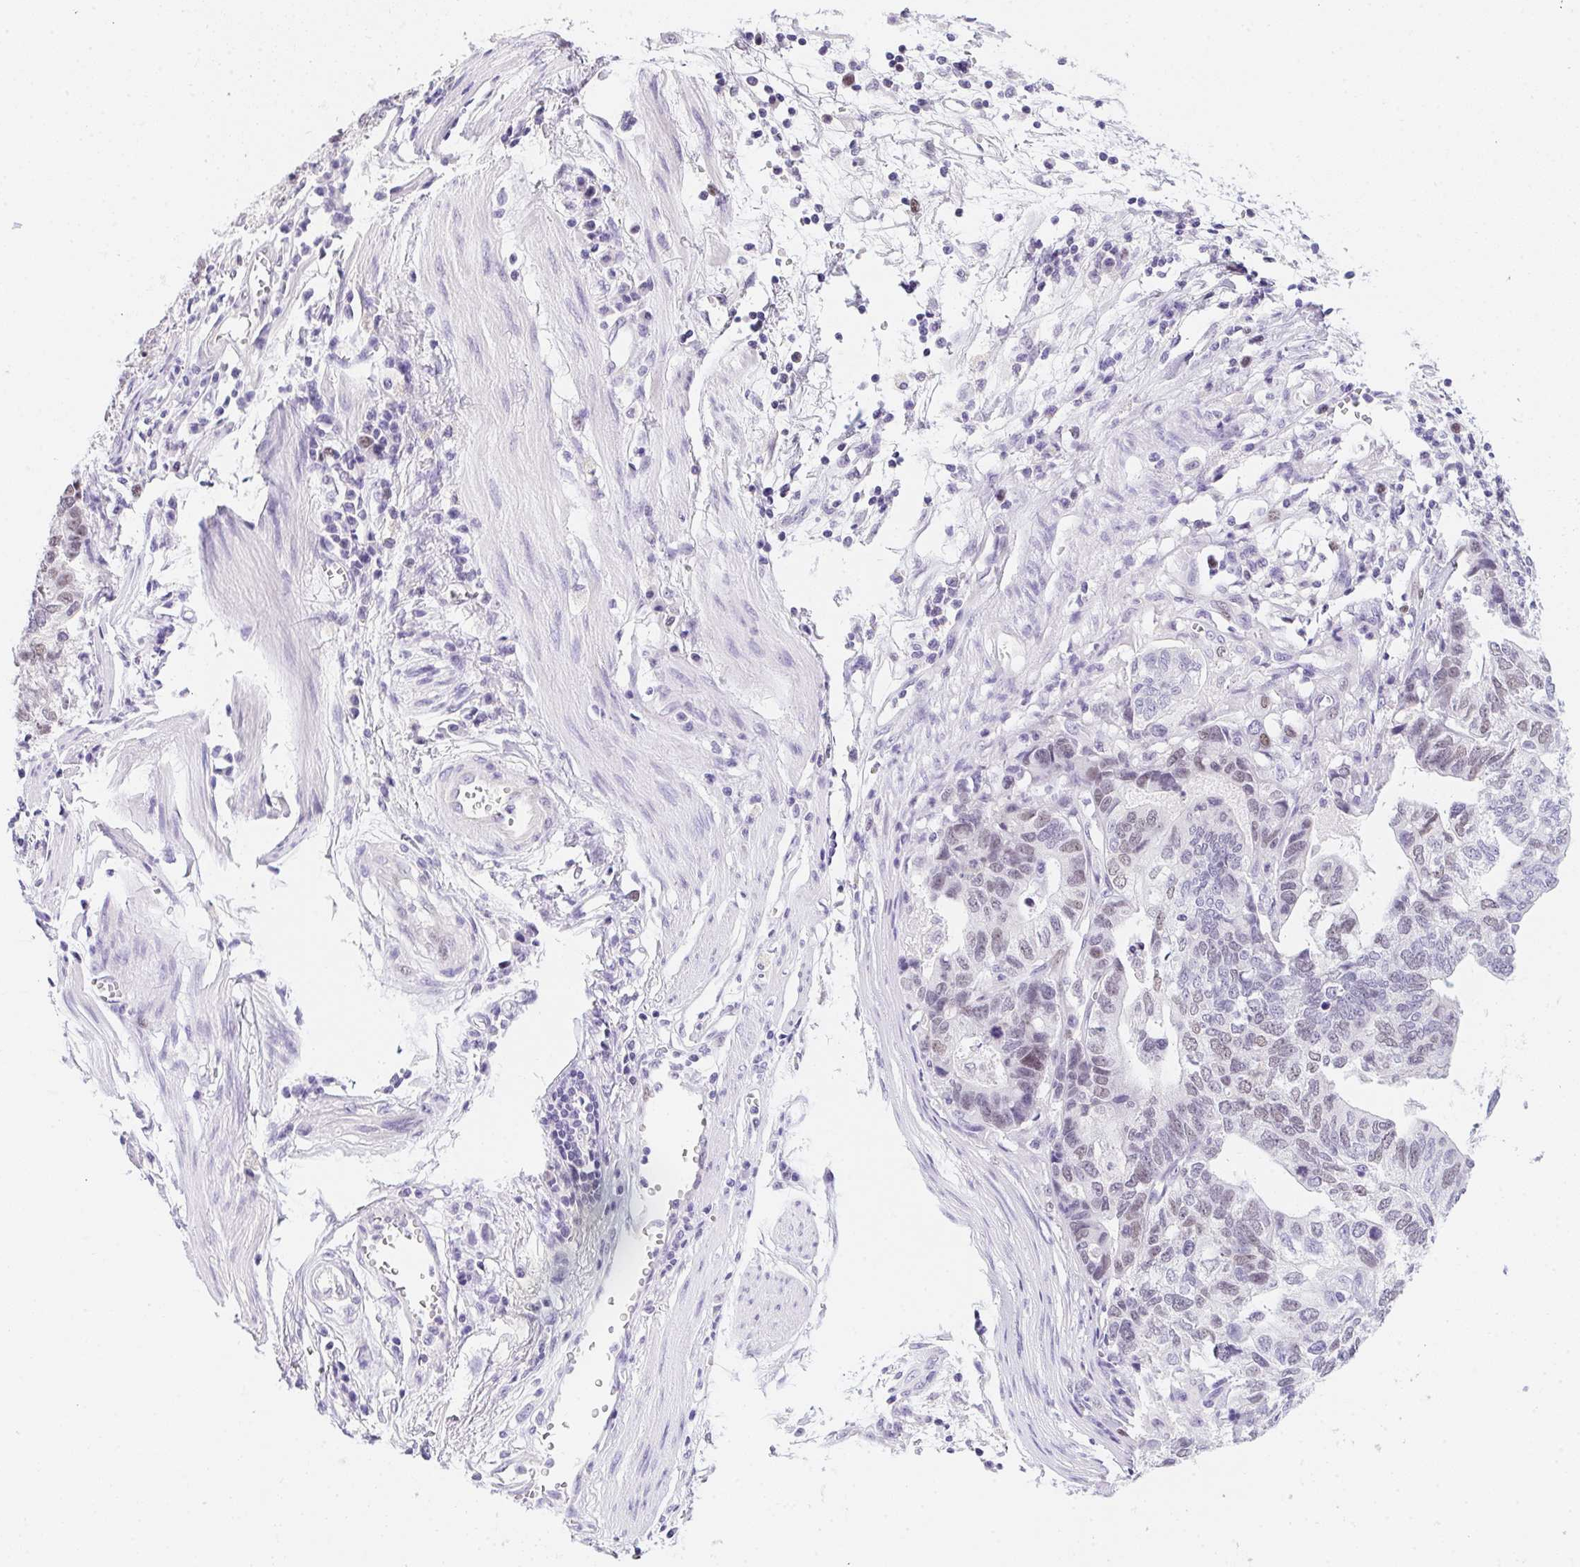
{"staining": {"intensity": "negative", "quantity": "none", "location": "none"}, "tissue": "stomach cancer", "cell_type": "Tumor cells", "image_type": "cancer", "snomed": [{"axis": "morphology", "description": "Adenocarcinoma, NOS"}, {"axis": "topography", "description": "Stomach, upper"}], "caption": "Immunohistochemistry (IHC) photomicrograph of neoplastic tissue: human stomach cancer (adenocarcinoma) stained with DAB exhibits no significant protein staining in tumor cells.", "gene": "HELLS", "patient": {"sex": "female", "age": 67}}